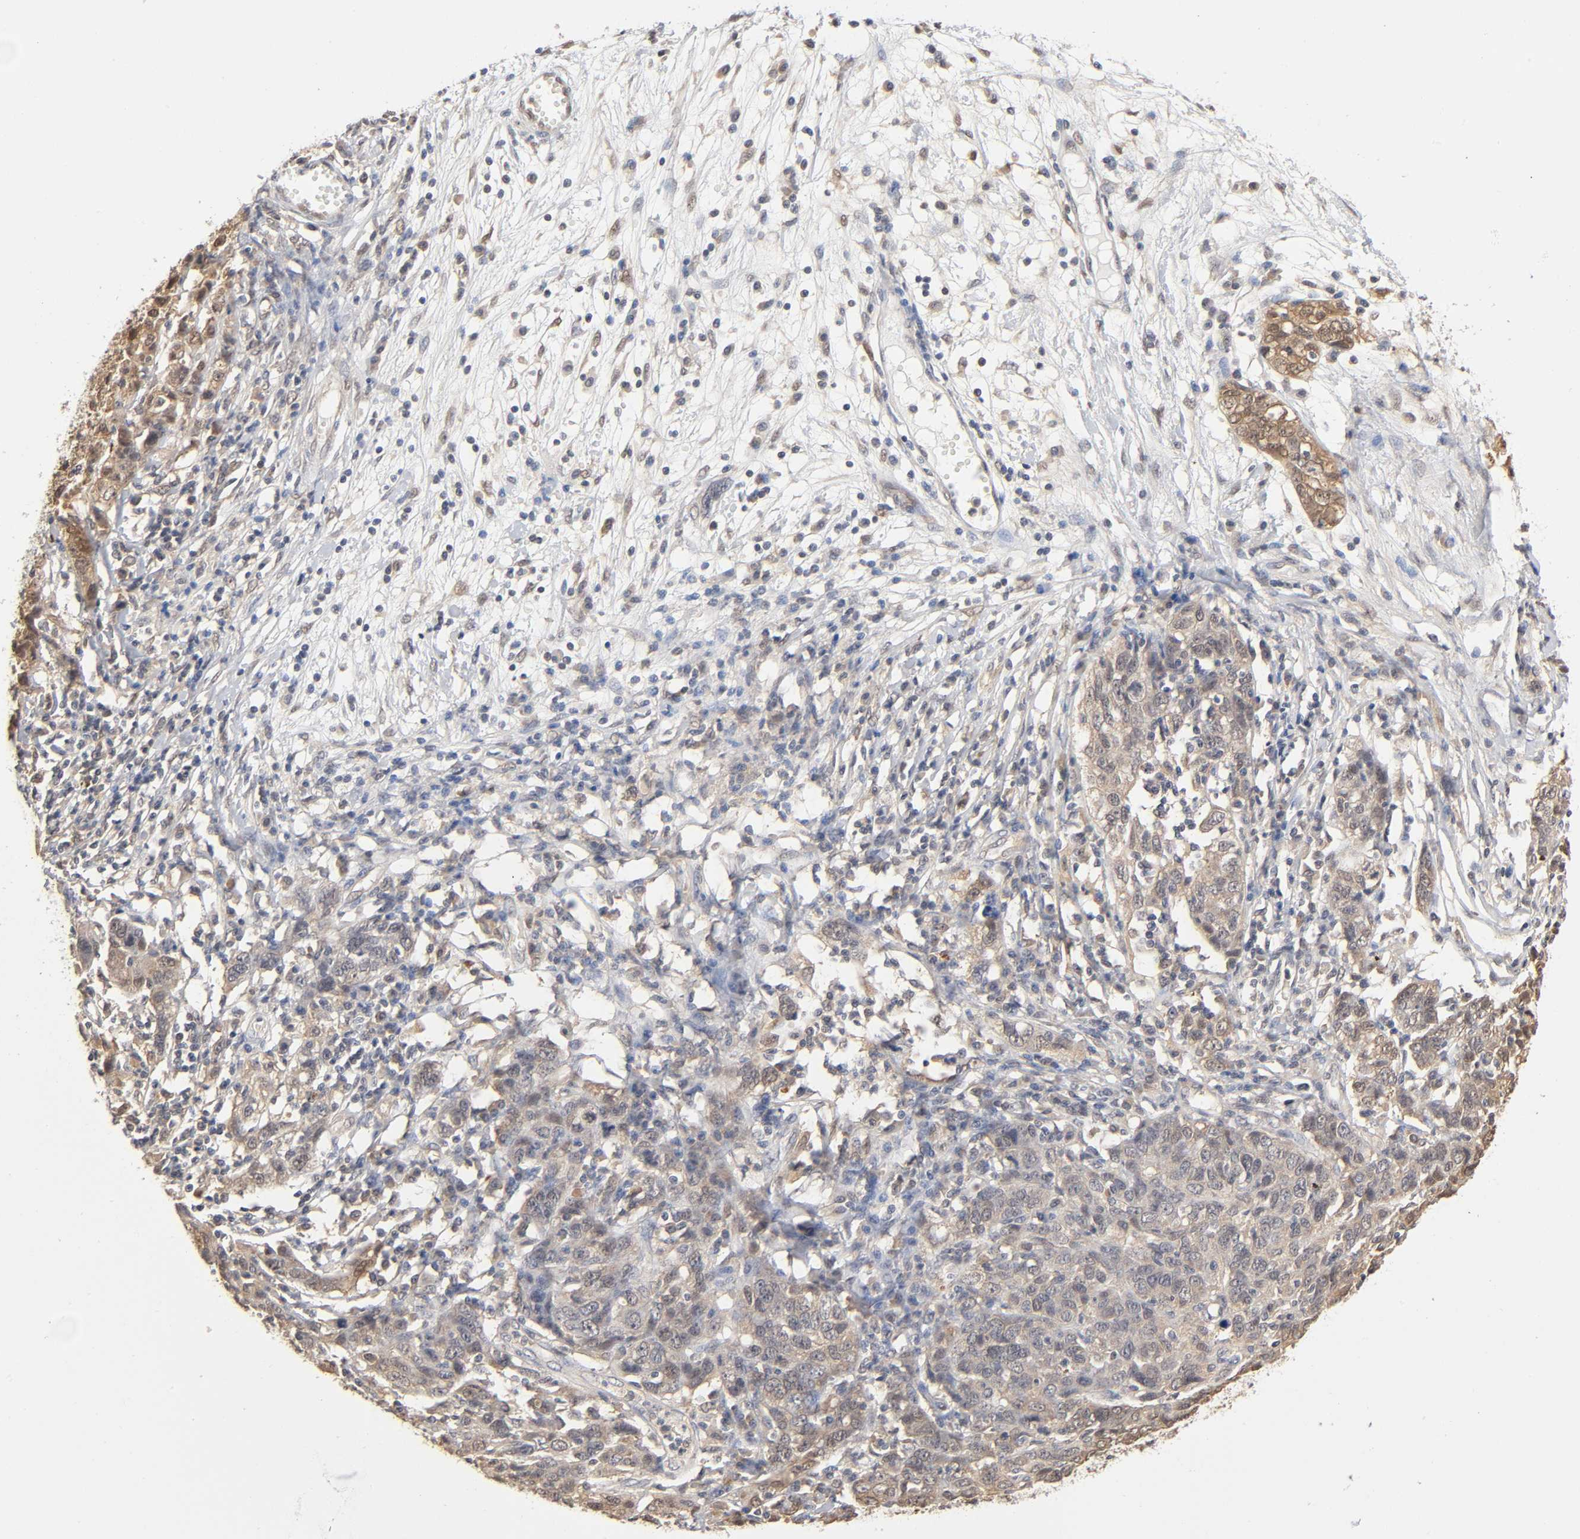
{"staining": {"intensity": "moderate", "quantity": ">75%", "location": "cytoplasmic/membranous"}, "tissue": "ovarian cancer", "cell_type": "Tumor cells", "image_type": "cancer", "snomed": [{"axis": "morphology", "description": "Cystadenocarcinoma, serous, NOS"}, {"axis": "topography", "description": "Ovary"}], "caption": "DAB (3,3'-diaminobenzidine) immunohistochemical staining of serous cystadenocarcinoma (ovarian) exhibits moderate cytoplasmic/membranous protein positivity in about >75% of tumor cells. (Brightfield microscopy of DAB IHC at high magnification).", "gene": "DFFB", "patient": {"sex": "female", "age": 71}}